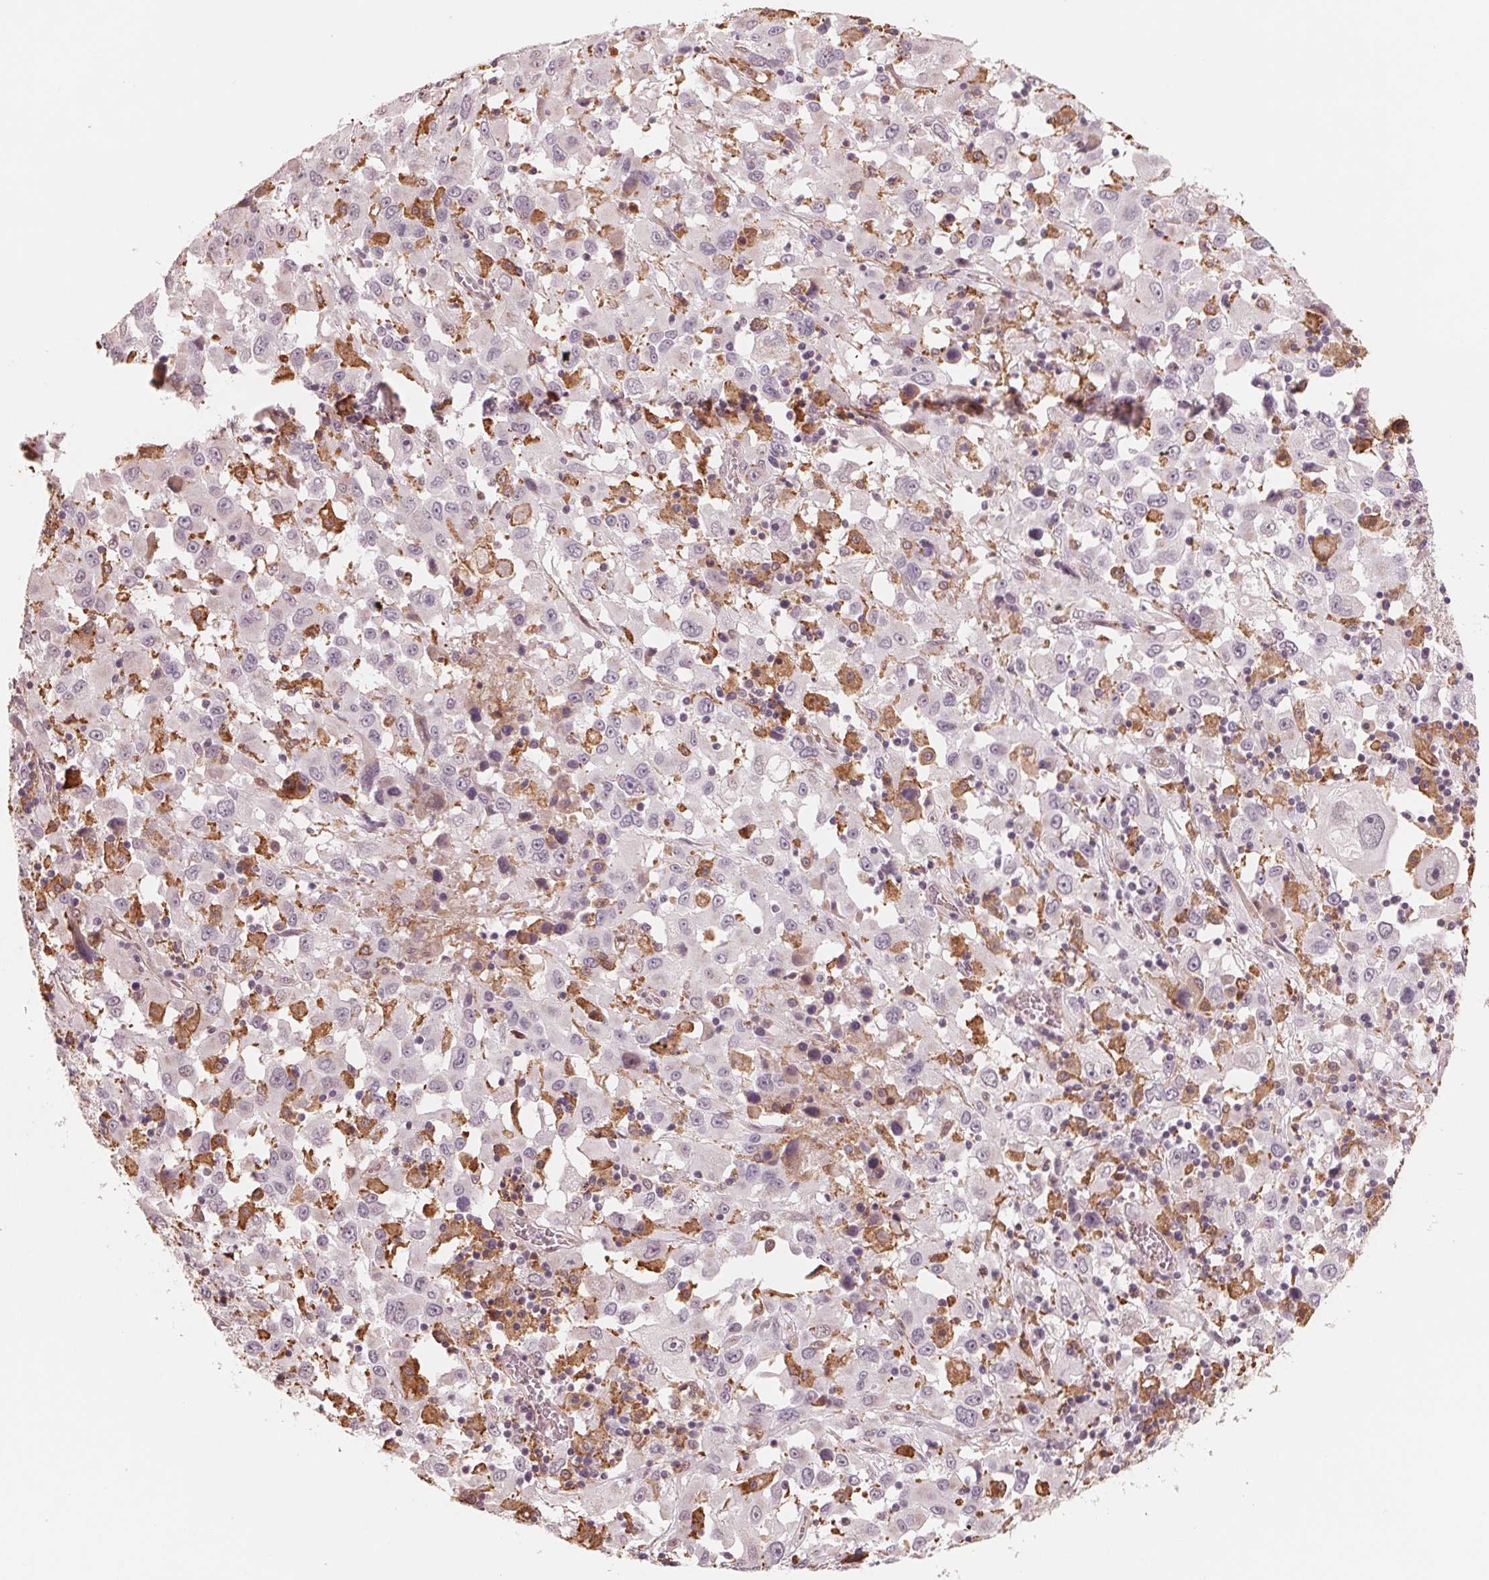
{"staining": {"intensity": "negative", "quantity": "none", "location": "none"}, "tissue": "melanoma", "cell_type": "Tumor cells", "image_type": "cancer", "snomed": [{"axis": "morphology", "description": "Malignant melanoma, Metastatic site"}, {"axis": "topography", "description": "Soft tissue"}], "caption": "Immunohistochemistry of melanoma demonstrates no positivity in tumor cells.", "gene": "IL9R", "patient": {"sex": "male", "age": 50}}